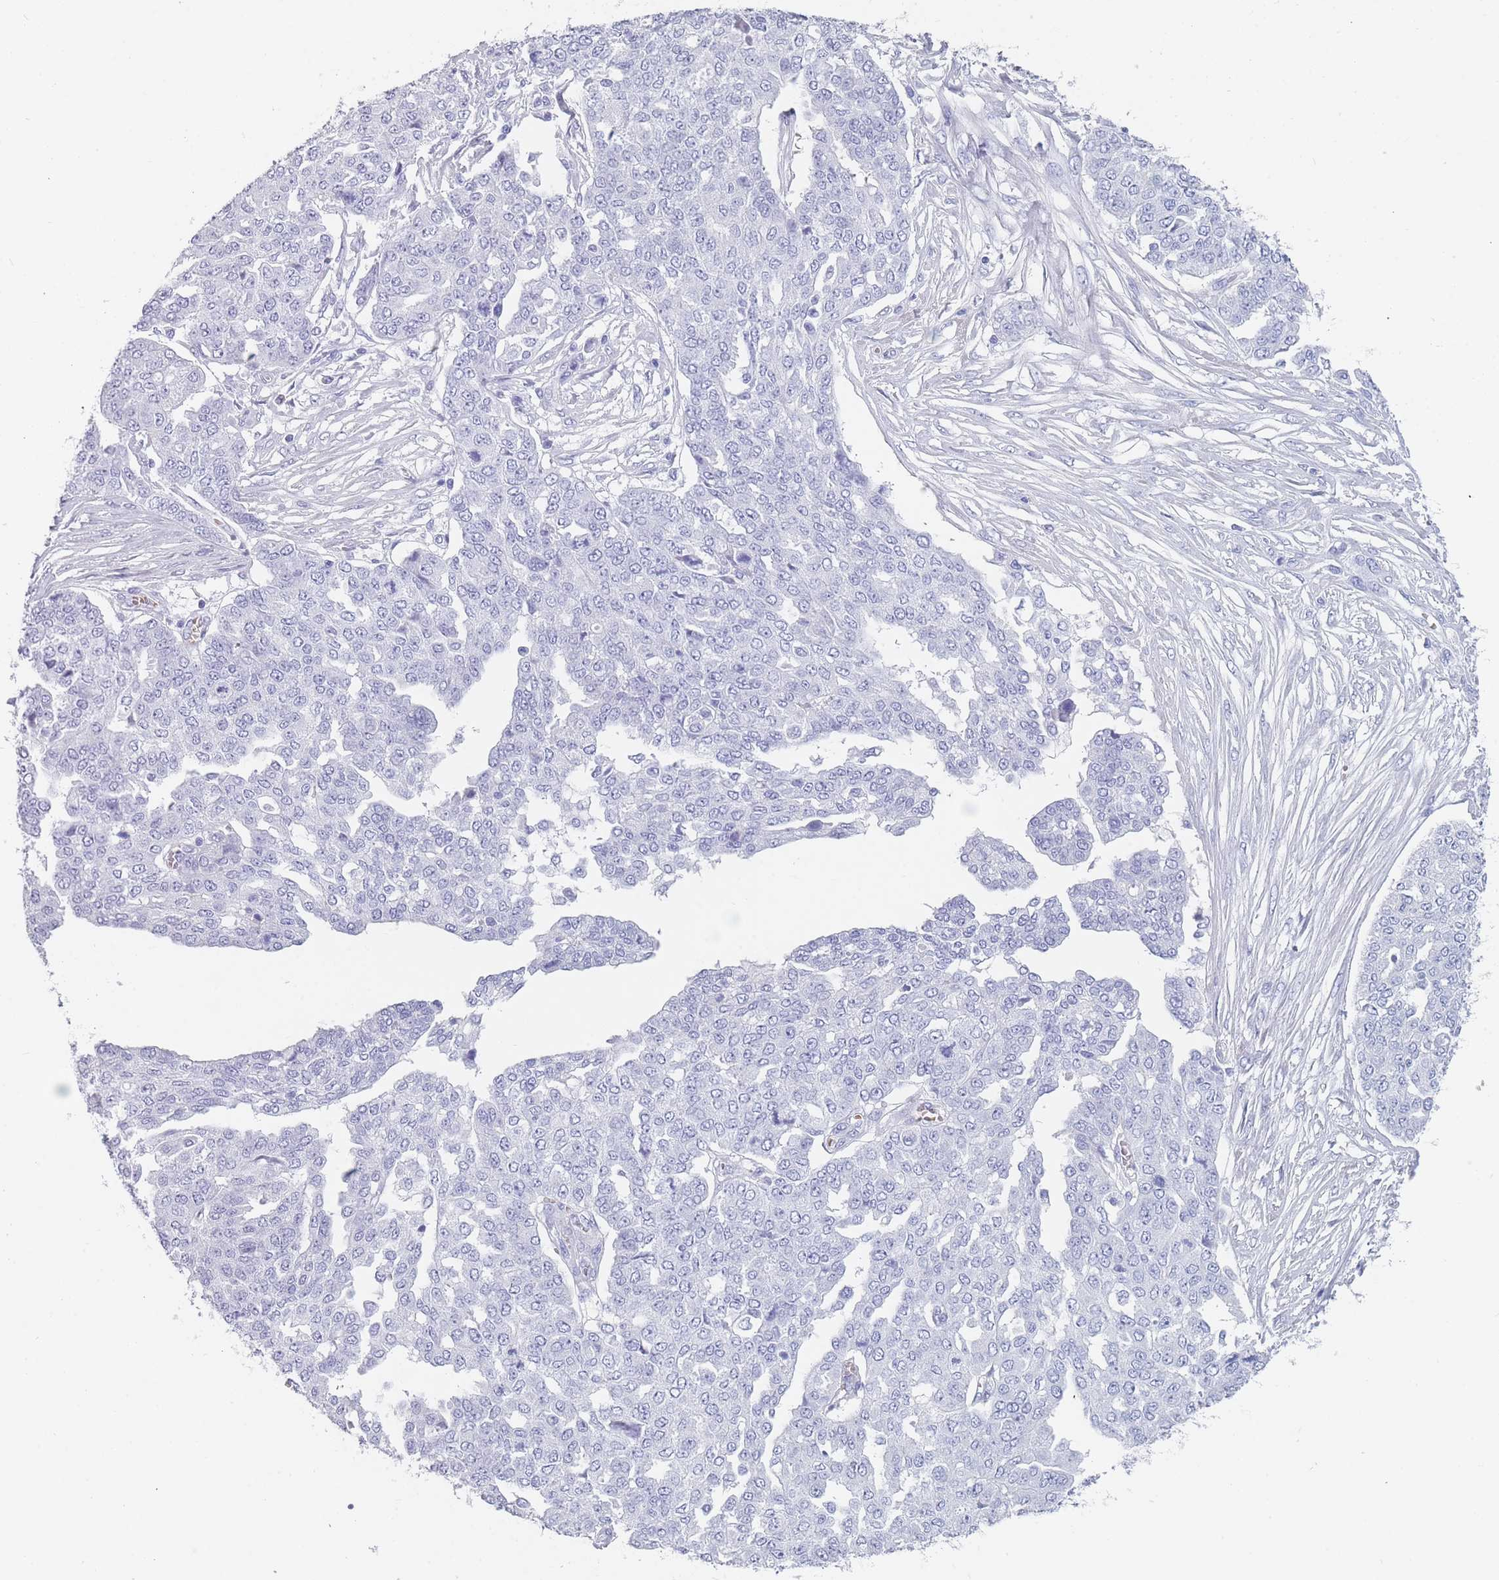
{"staining": {"intensity": "negative", "quantity": "none", "location": "none"}, "tissue": "ovarian cancer", "cell_type": "Tumor cells", "image_type": "cancer", "snomed": [{"axis": "morphology", "description": "Cystadenocarcinoma, serous, NOS"}, {"axis": "topography", "description": "Soft tissue"}, {"axis": "topography", "description": "Ovary"}], "caption": "Immunohistochemical staining of human serous cystadenocarcinoma (ovarian) displays no significant staining in tumor cells. Brightfield microscopy of immunohistochemistry stained with DAB (brown) and hematoxylin (blue), captured at high magnification.", "gene": "OR5D16", "patient": {"sex": "female", "age": 57}}